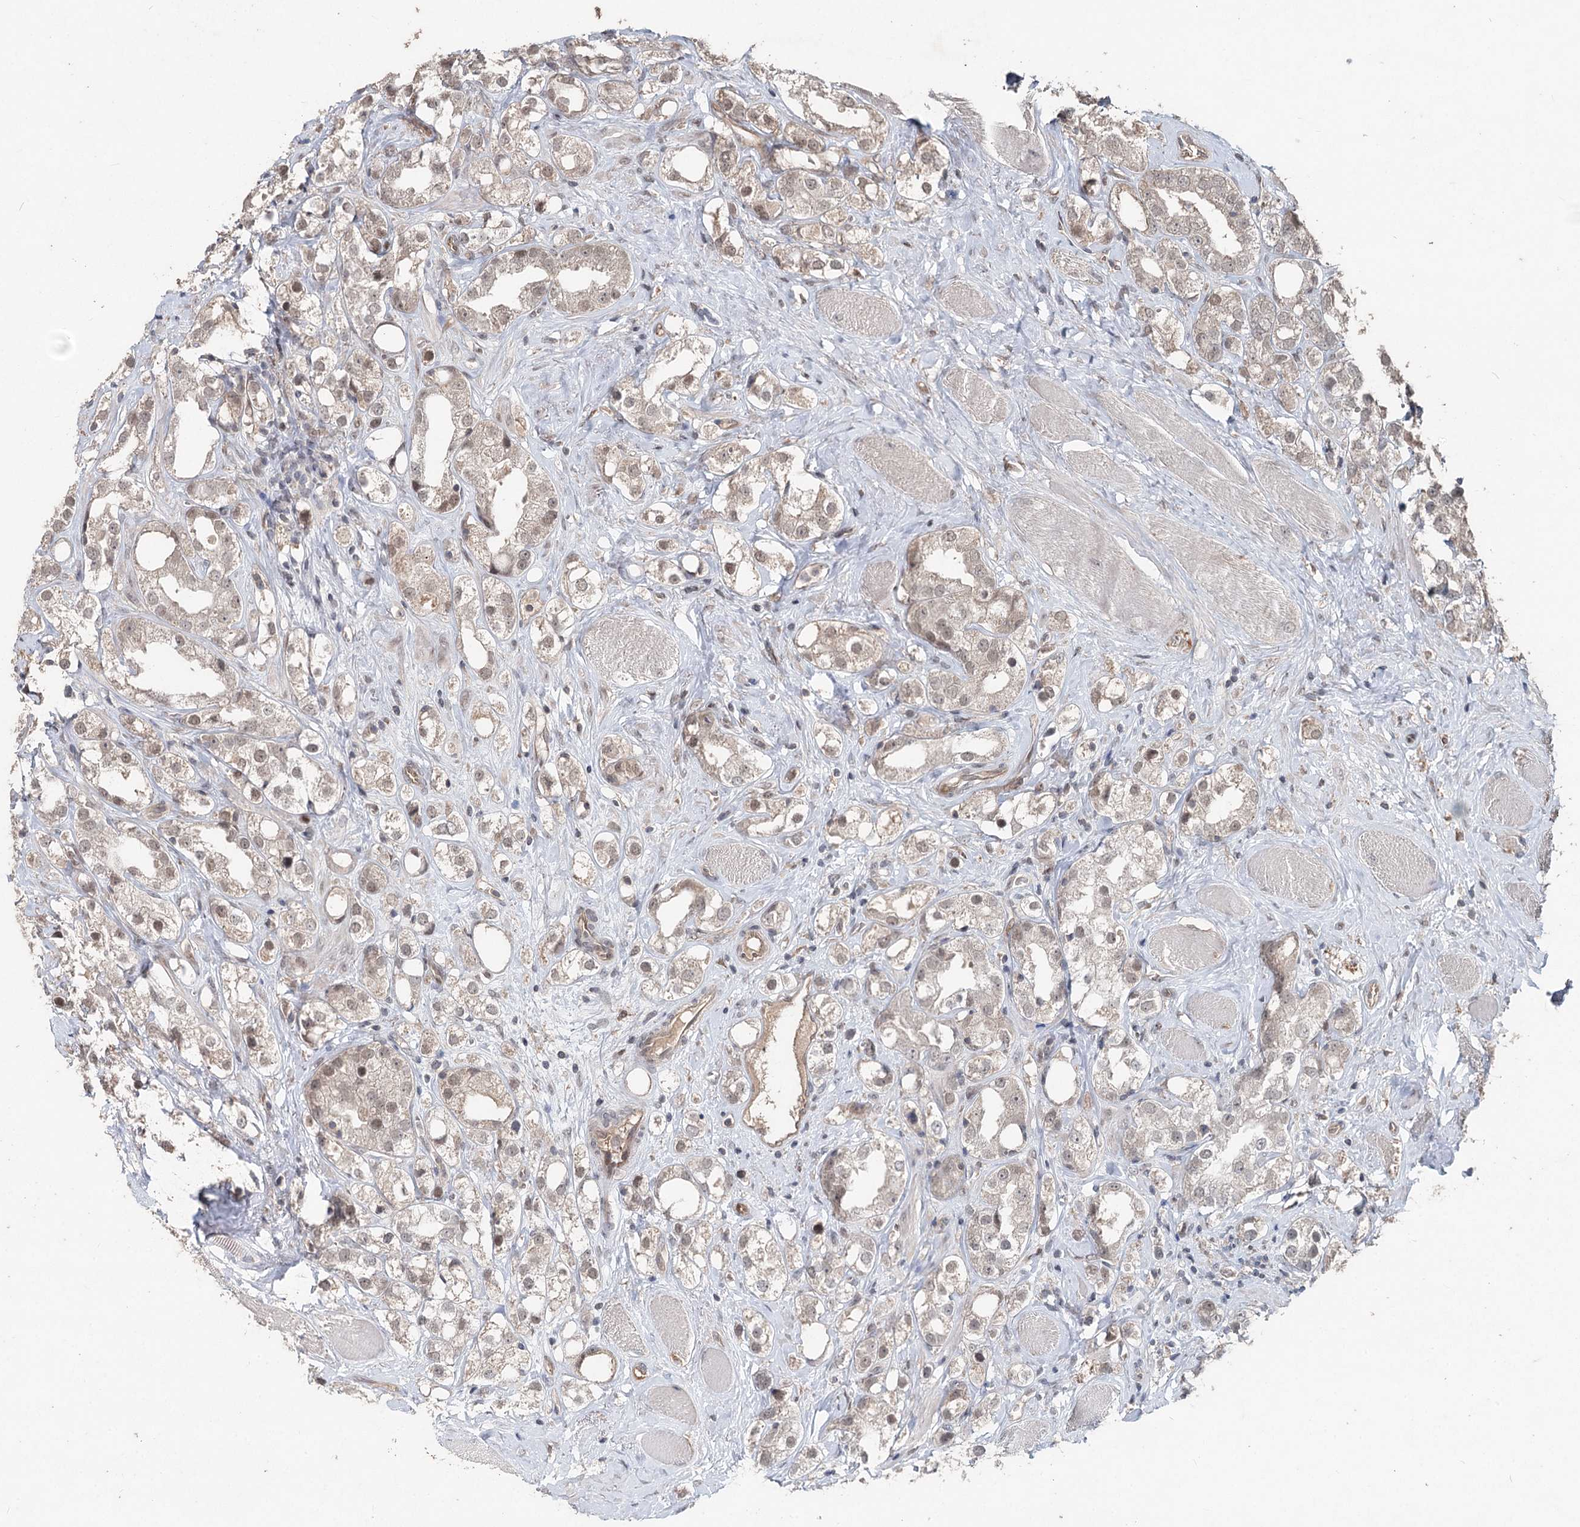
{"staining": {"intensity": "weak", "quantity": ">75%", "location": "nuclear"}, "tissue": "prostate cancer", "cell_type": "Tumor cells", "image_type": "cancer", "snomed": [{"axis": "morphology", "description": "Adenocarcinoma, NOS"}, {"axis": "topography", "description": "Prostate"}], "caption": "This is an image of immunohistochemistry (IHC) staining of prostate cancer, which shows weak staining in the nuclear of tumor cells.", "gene": "FBXO7", "patient": {"sex": "male", "age": 79}}